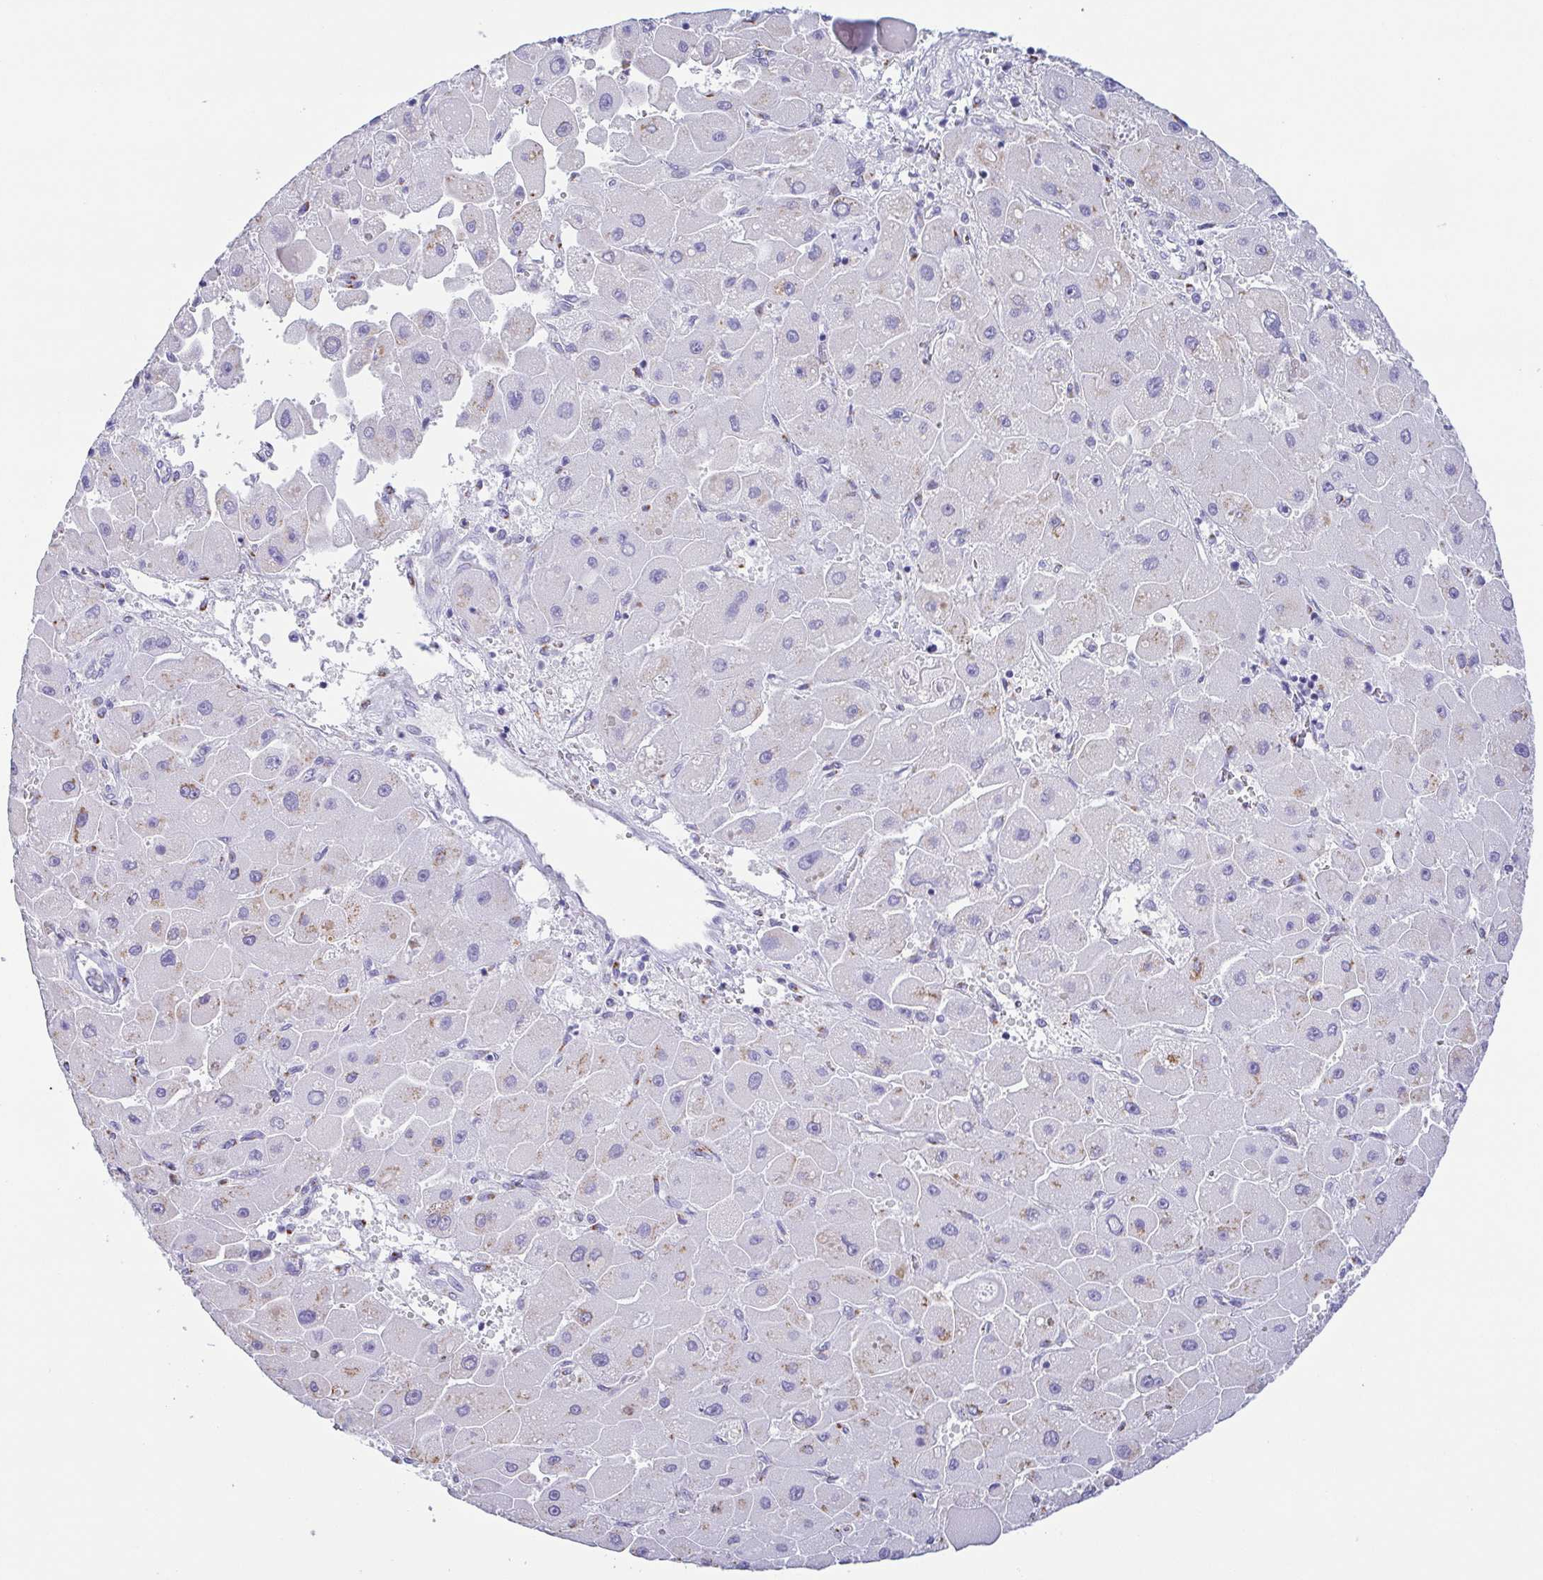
{"staining": {"intensity": "weak", "quantity": "<25%", "location": "cytoplasmic/membranous"}, "tissue": "liver cancer", "cell_type": "Tumor cells", "image_type": "cancer", "snomed": [{"axis": "morphology", "description": "Carcinoma, Hepatocellular, NOS"}, {"axis": "topography", "description": "Liver"}], "caption": "DAB (3,3'-diaminobenzidine) immunohistochemical staining of human liver hepatocellular carcinoma exhibits no significant expression in tumor cells.", "gene": "SULT1B1", "patient": {"sex": "male", "age": 24}}